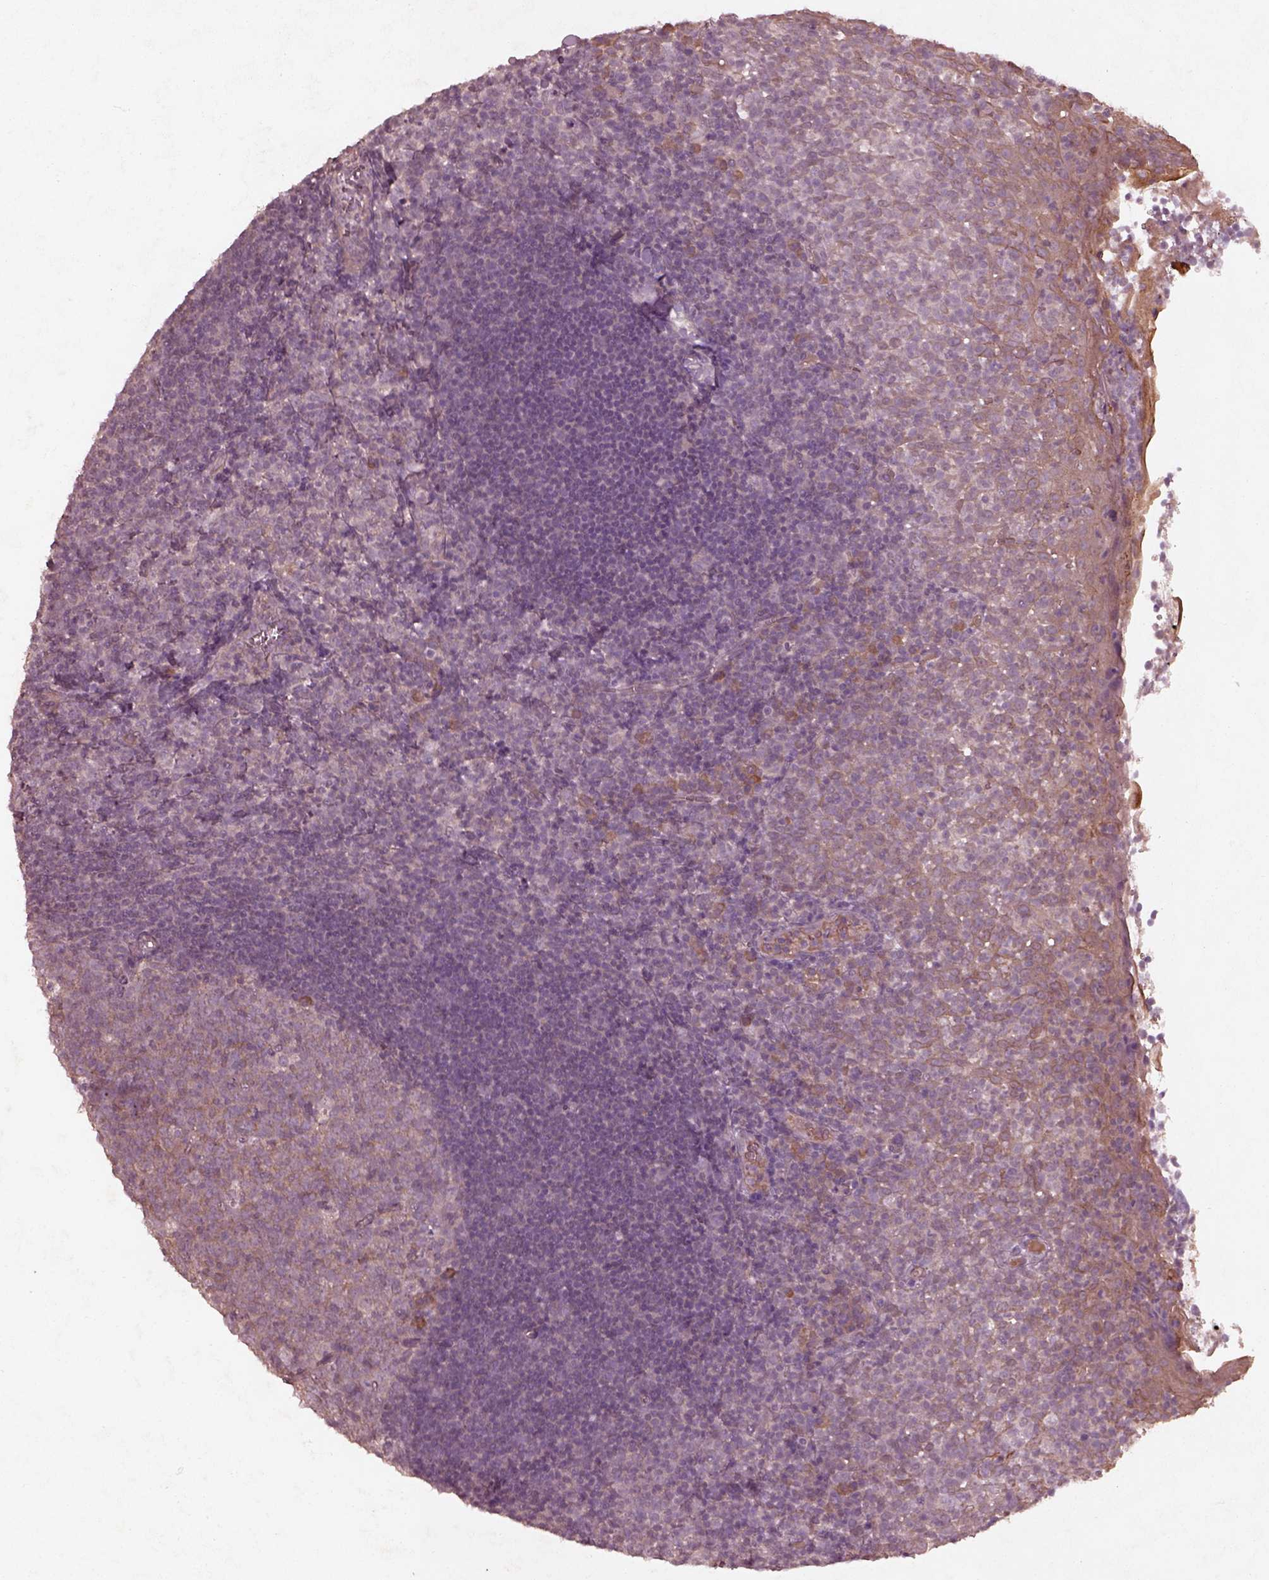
{"staining": {"intensity": "moderate", "quantity": ">75%", "location": "cytoplasmic/membranous"}, "tissue": "lymph node", "cell_type": "Germinal center cells", "image_type": "normal", "snomed": [{"axis": "morphology", "description": "Normal tissue, NOS"}, {"axis": "topography", "description": "Lymph node"}], "caption": "Protein staining of unremarkable lymph node reveals moderate cytoplasmic/membranous expression in about >75% of germinal center cells.", "gene": "FAM234A", "patient": {"sex": "female", "age": 21}}